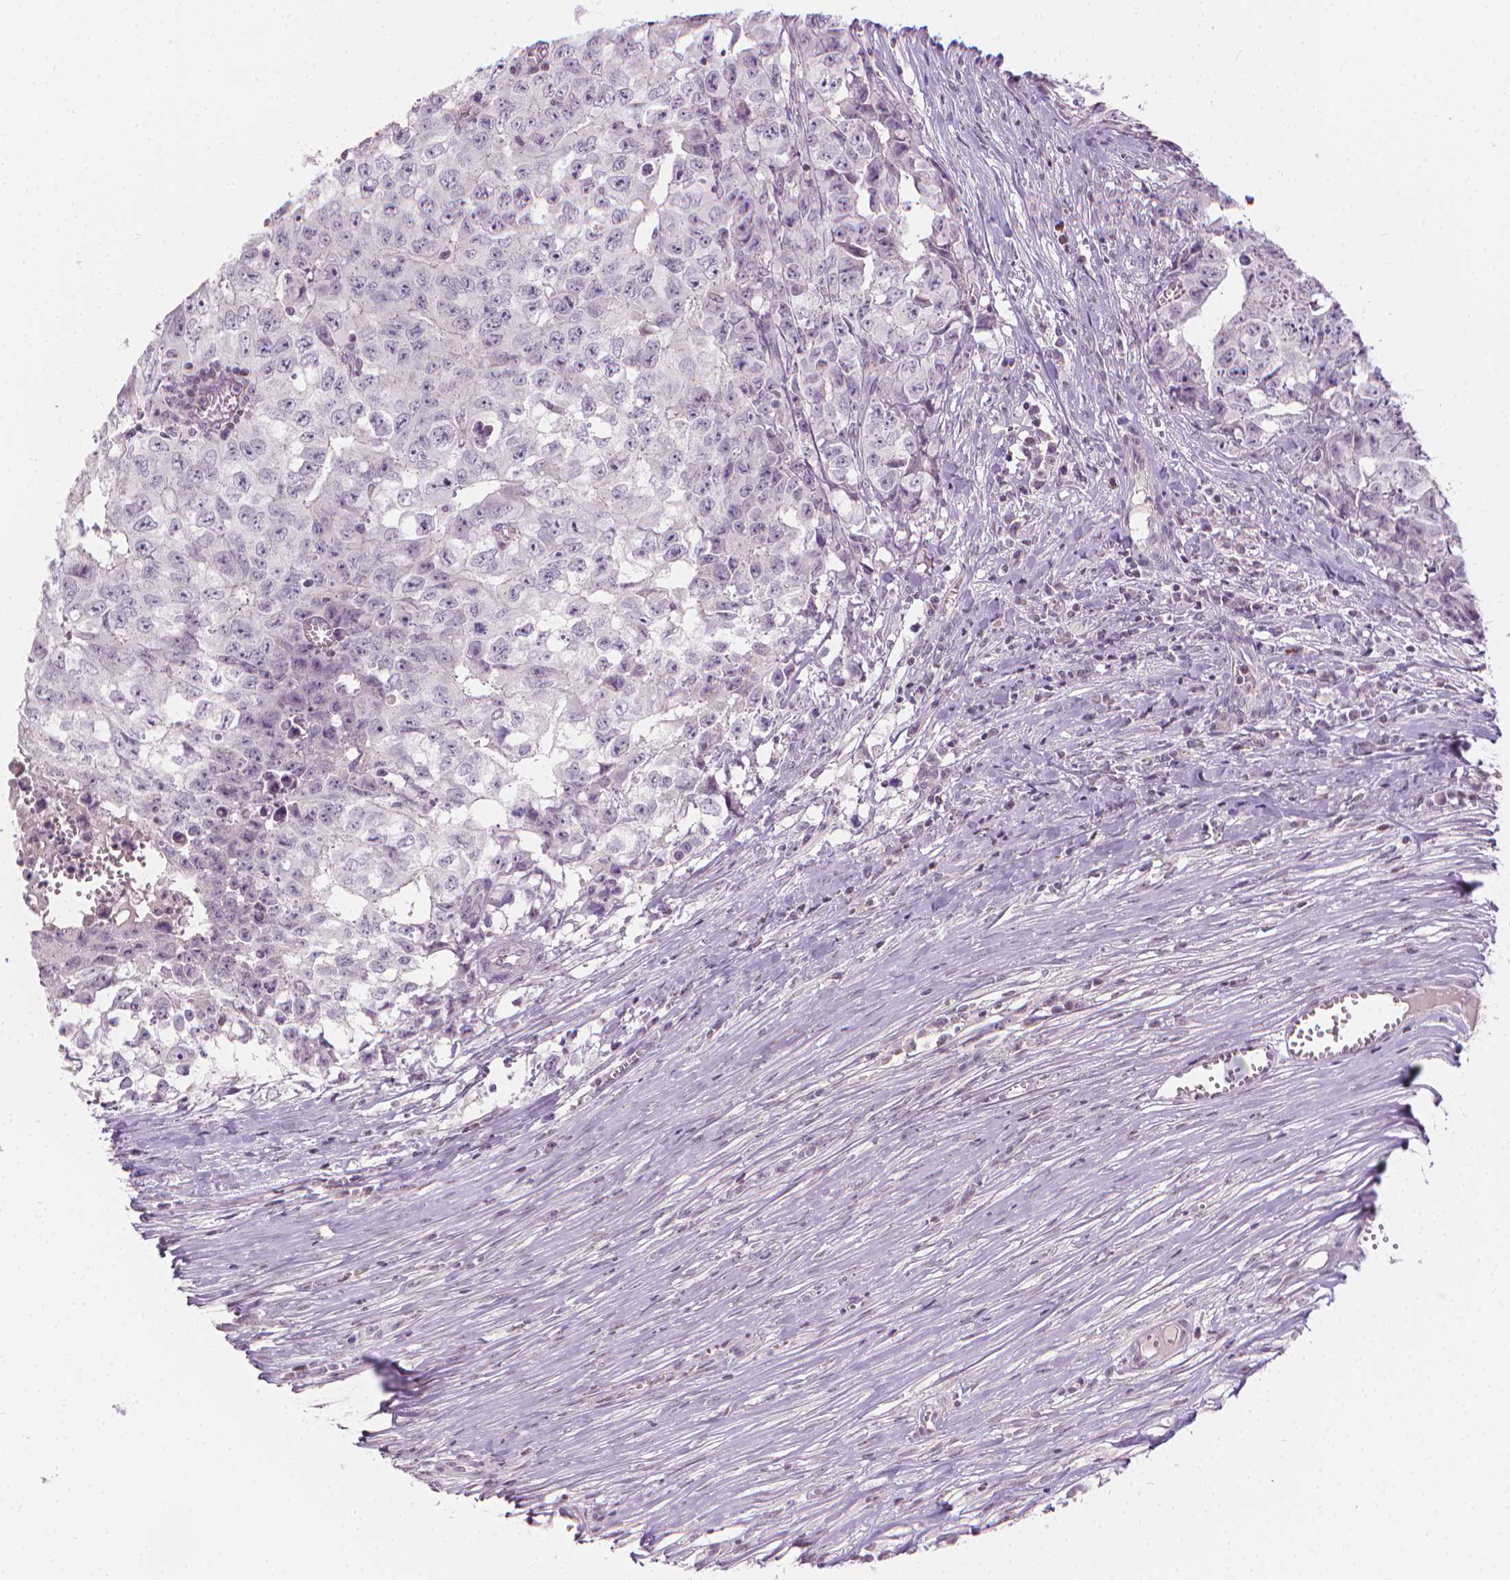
{"staining": {"intensity": "negative", "quantity": "none", "location": "none"}, "tissue": "testis cancer", "cell_type": "Tumor cells", "image_type": "cancer", "snomed": [{"axis": "morphology", "description": "Carcinoma, Embryonal, NOS"}, {"axis": "morphology", "description": "Teratoma, malignant, NOS"}, {"axis": "topography", "description": "Testis"}], "caption": "Tumor cells show no significant staining in malignant teratoma (testis).", "gene": "NCAN", "patient": {"sex": "male", "age": 24}}